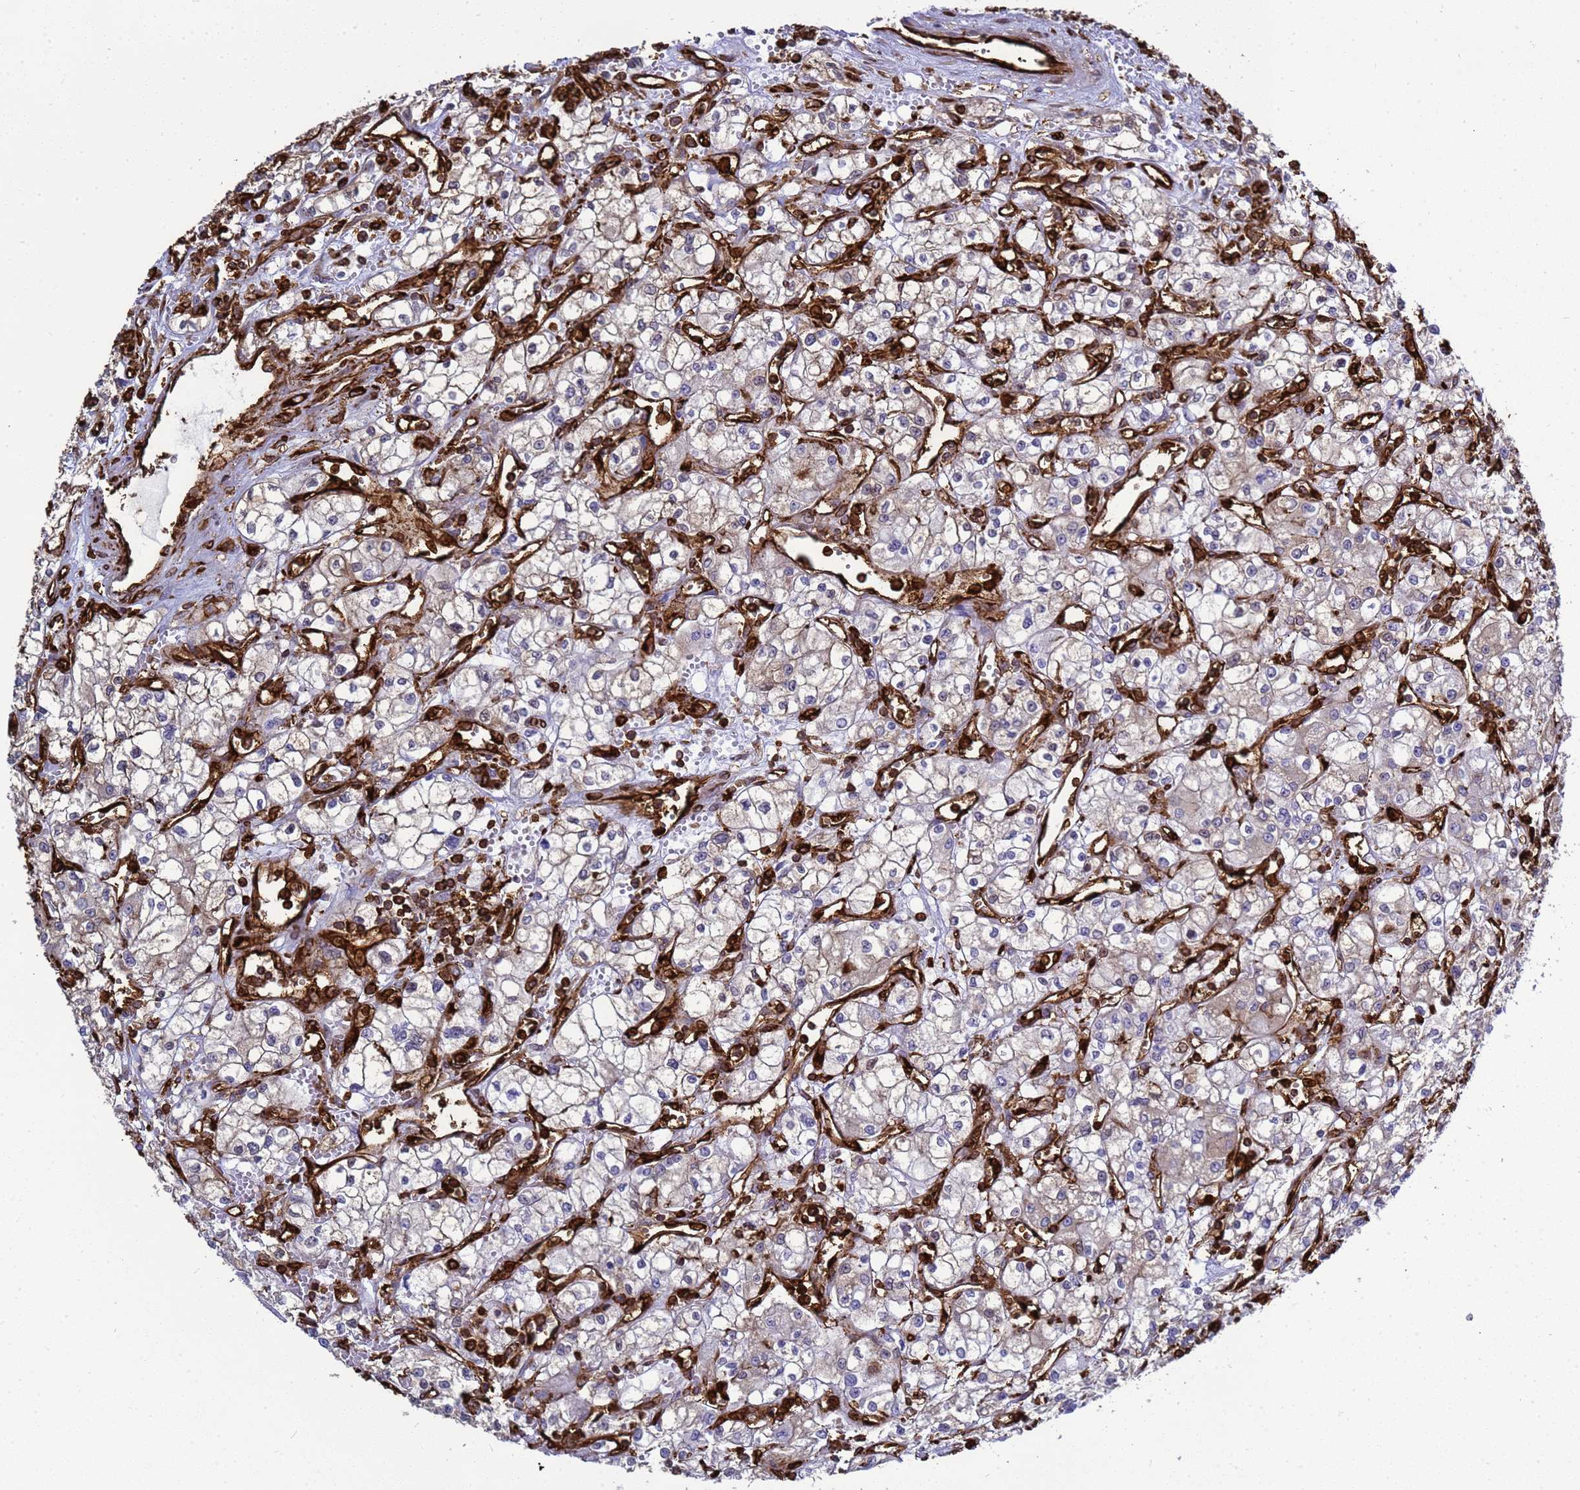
{"staining": {"intensity": "negative", "quantity": "none", "location": "none"}, "tissue": "renal cancer", "cell_type": "Tumor cells", "image_type": "cancer", "snomed": [{"axis": "morphology", "description": "Adenocarcinoma, NOS"}, {"axis": "topography", "description": "Kidney"}], "caption": "A high-resolution photomicrograph shows immunohistochemistry (IHC) staining of renal cancer, which exhibits no significant expression in tumor cells.", "gene": "ZBTB8OS", "patient": {"sex": "male", "age": 59}}